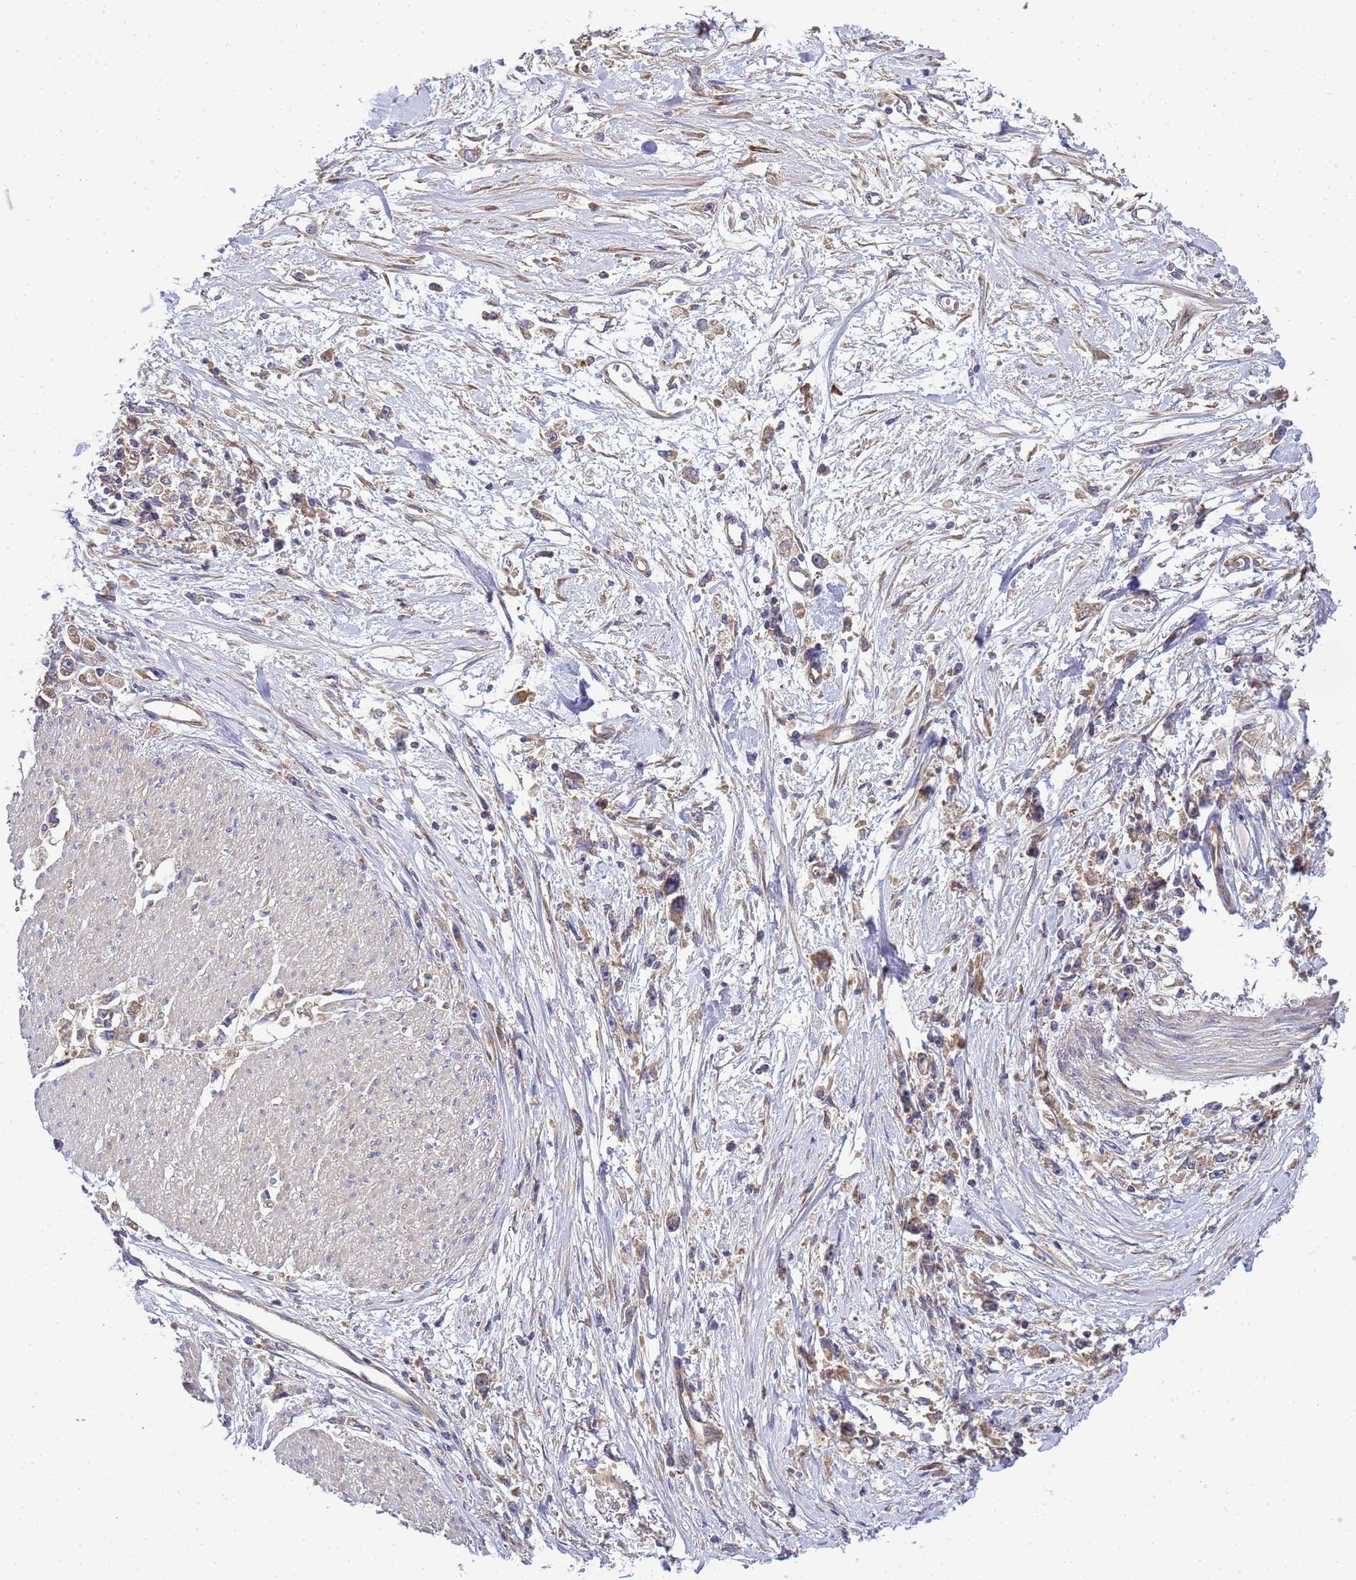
{"staining": {"intensity": "weak", "quantity": "25%-75%", "location": "cytoplasmic/membranous"}, "tissue": "stomach cancer", "cell_type": "Tumor cells", "image_type": "cancer", "snomed": [{"axis": "morphology", "description": "Adenocarcinoma, NOS"}, {"axis": "topography", "description": "Stomach"}], "caption": "This micrograph reveals stomach cancer (adenocarcinoma) stained with IHC to label a protein in brown. The cytoplasmic/membranous of tumor cells show weak positivity for the protein. Nuclei are counter-stained blue.", "gene": "BECN1", "patient": {"sex": "female", "age": 59}}